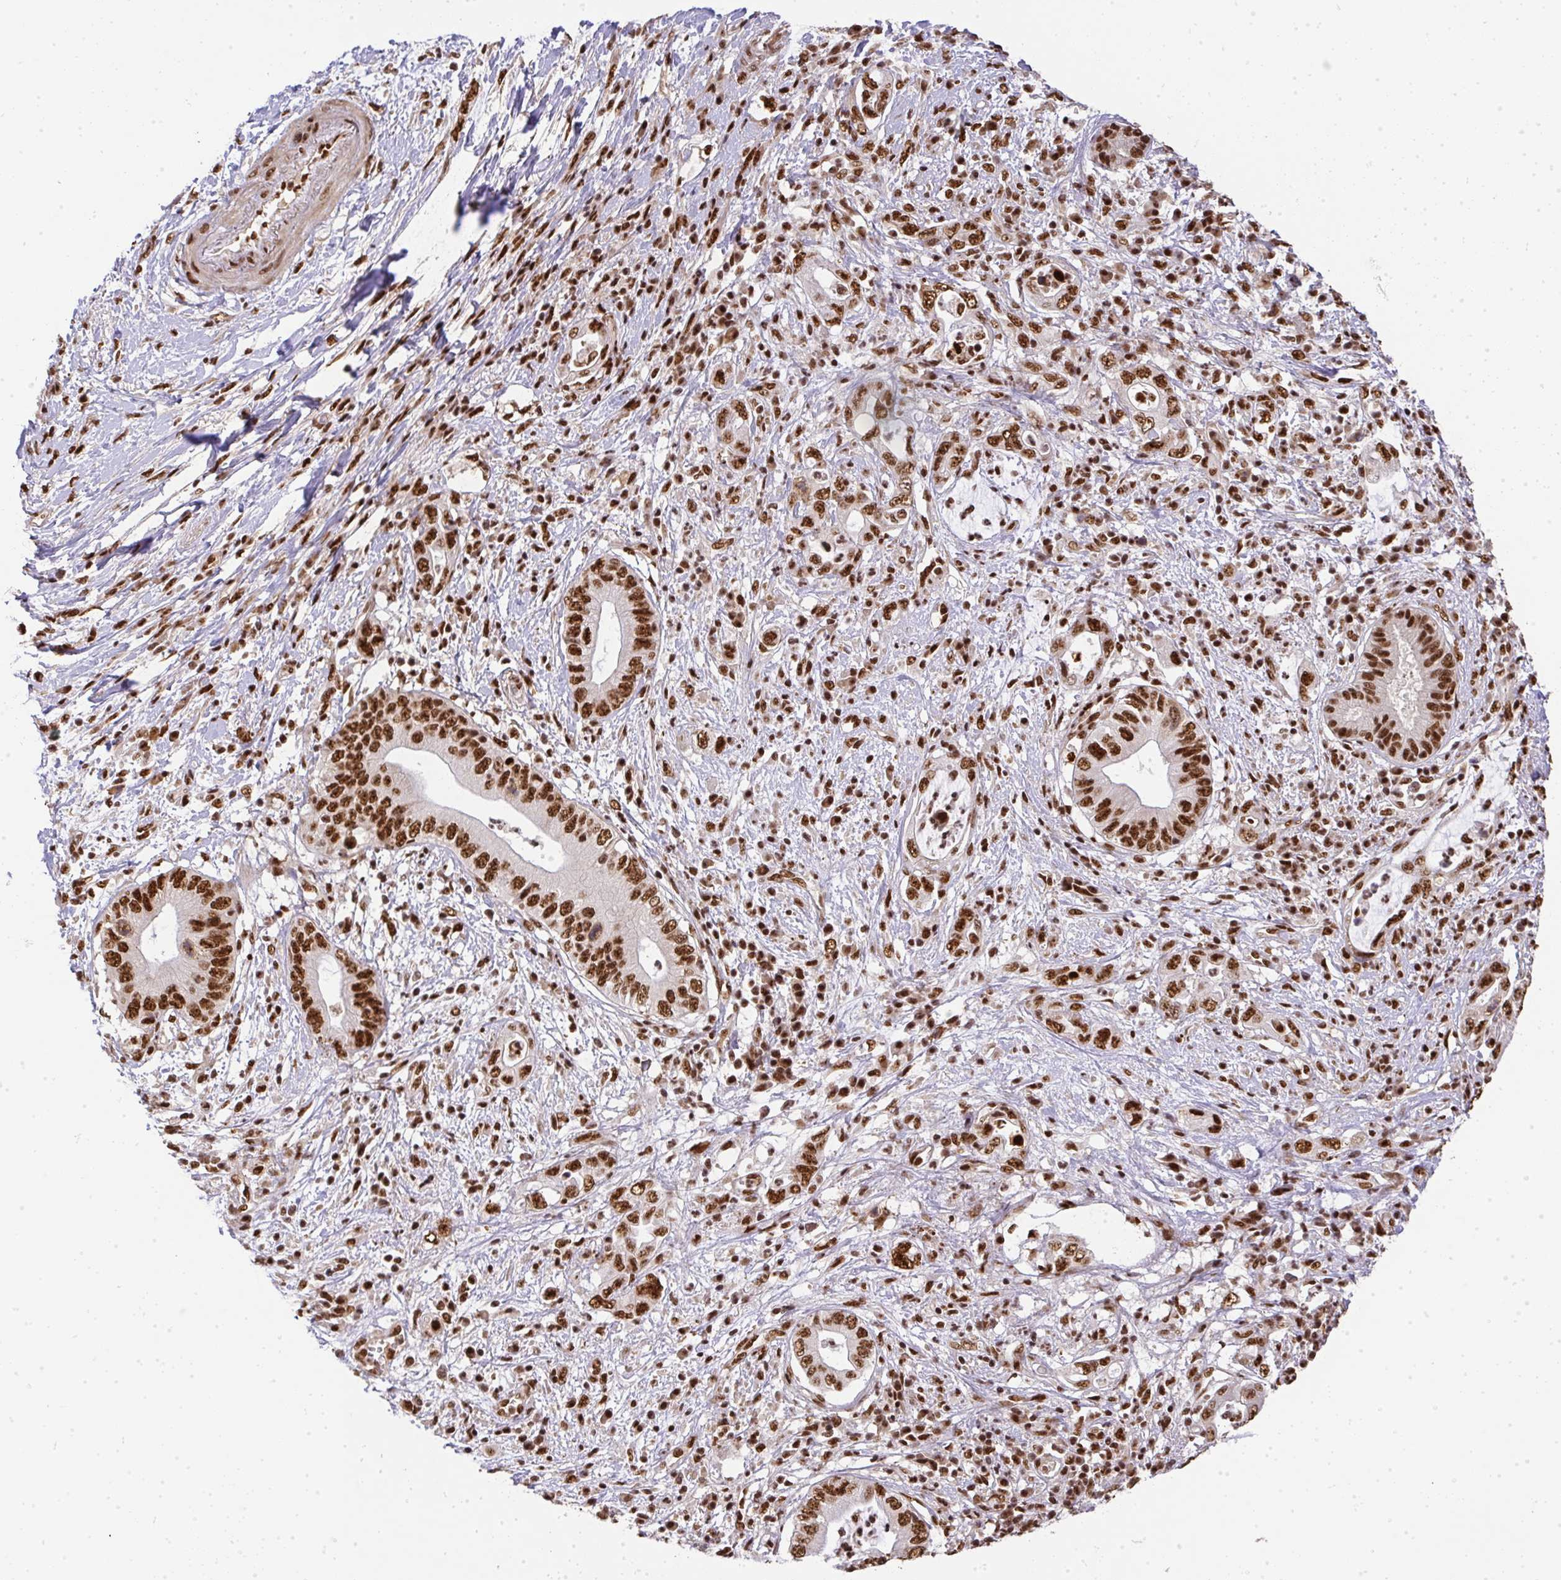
{"staining": {"intensity": "strong", "quantity": ">75%", "location": "nuclear"}, "tissue": "pancreatic cancer", "cell_type": "Tumor cells", "image_type": "cancer", "snomed": [{"axis": "morphology", "description": "Adenocarcinoma, NOS"}, {"axis": "topography", "description": "Pancreas"}], "caption": "Brown immunohistochemical staining in pancreatic cancer shows strong nuclear staining in approximately >75% of tumor cells.", "gene": "U2AF1", "patient": {"sex": "female", "age": 72}}